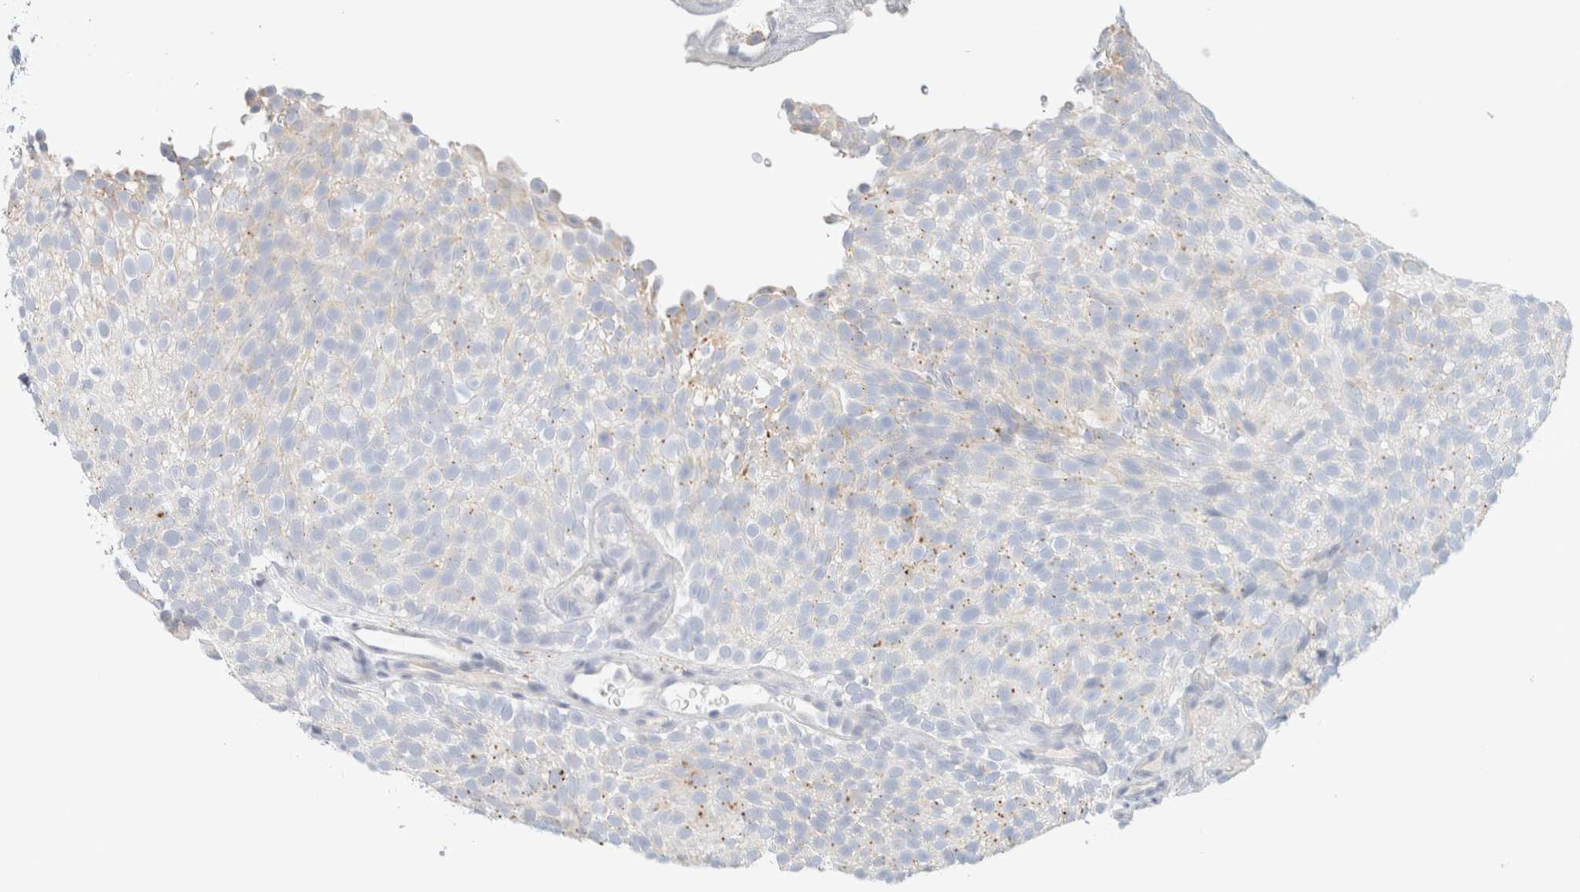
{"staining": {"intensity": "negative", "quantity": "none", "location": "none"}, "tissue": "urothelial cancer", "cell_type": "Tumor cells", "image_type": "cancer", "snomed": [{"axis": "morphology", "description": "Urothelial carcinoma, Low grade"}, {"axis": "topography", "description": "Urinary bladder"}], "caption": "Urothelial carcinoma (low-grade) was stained to show a protein in brown. There is no significant expression in tumor cells.", "gene": "HEXD", "patient": {"sex": "male", "age": 78}}